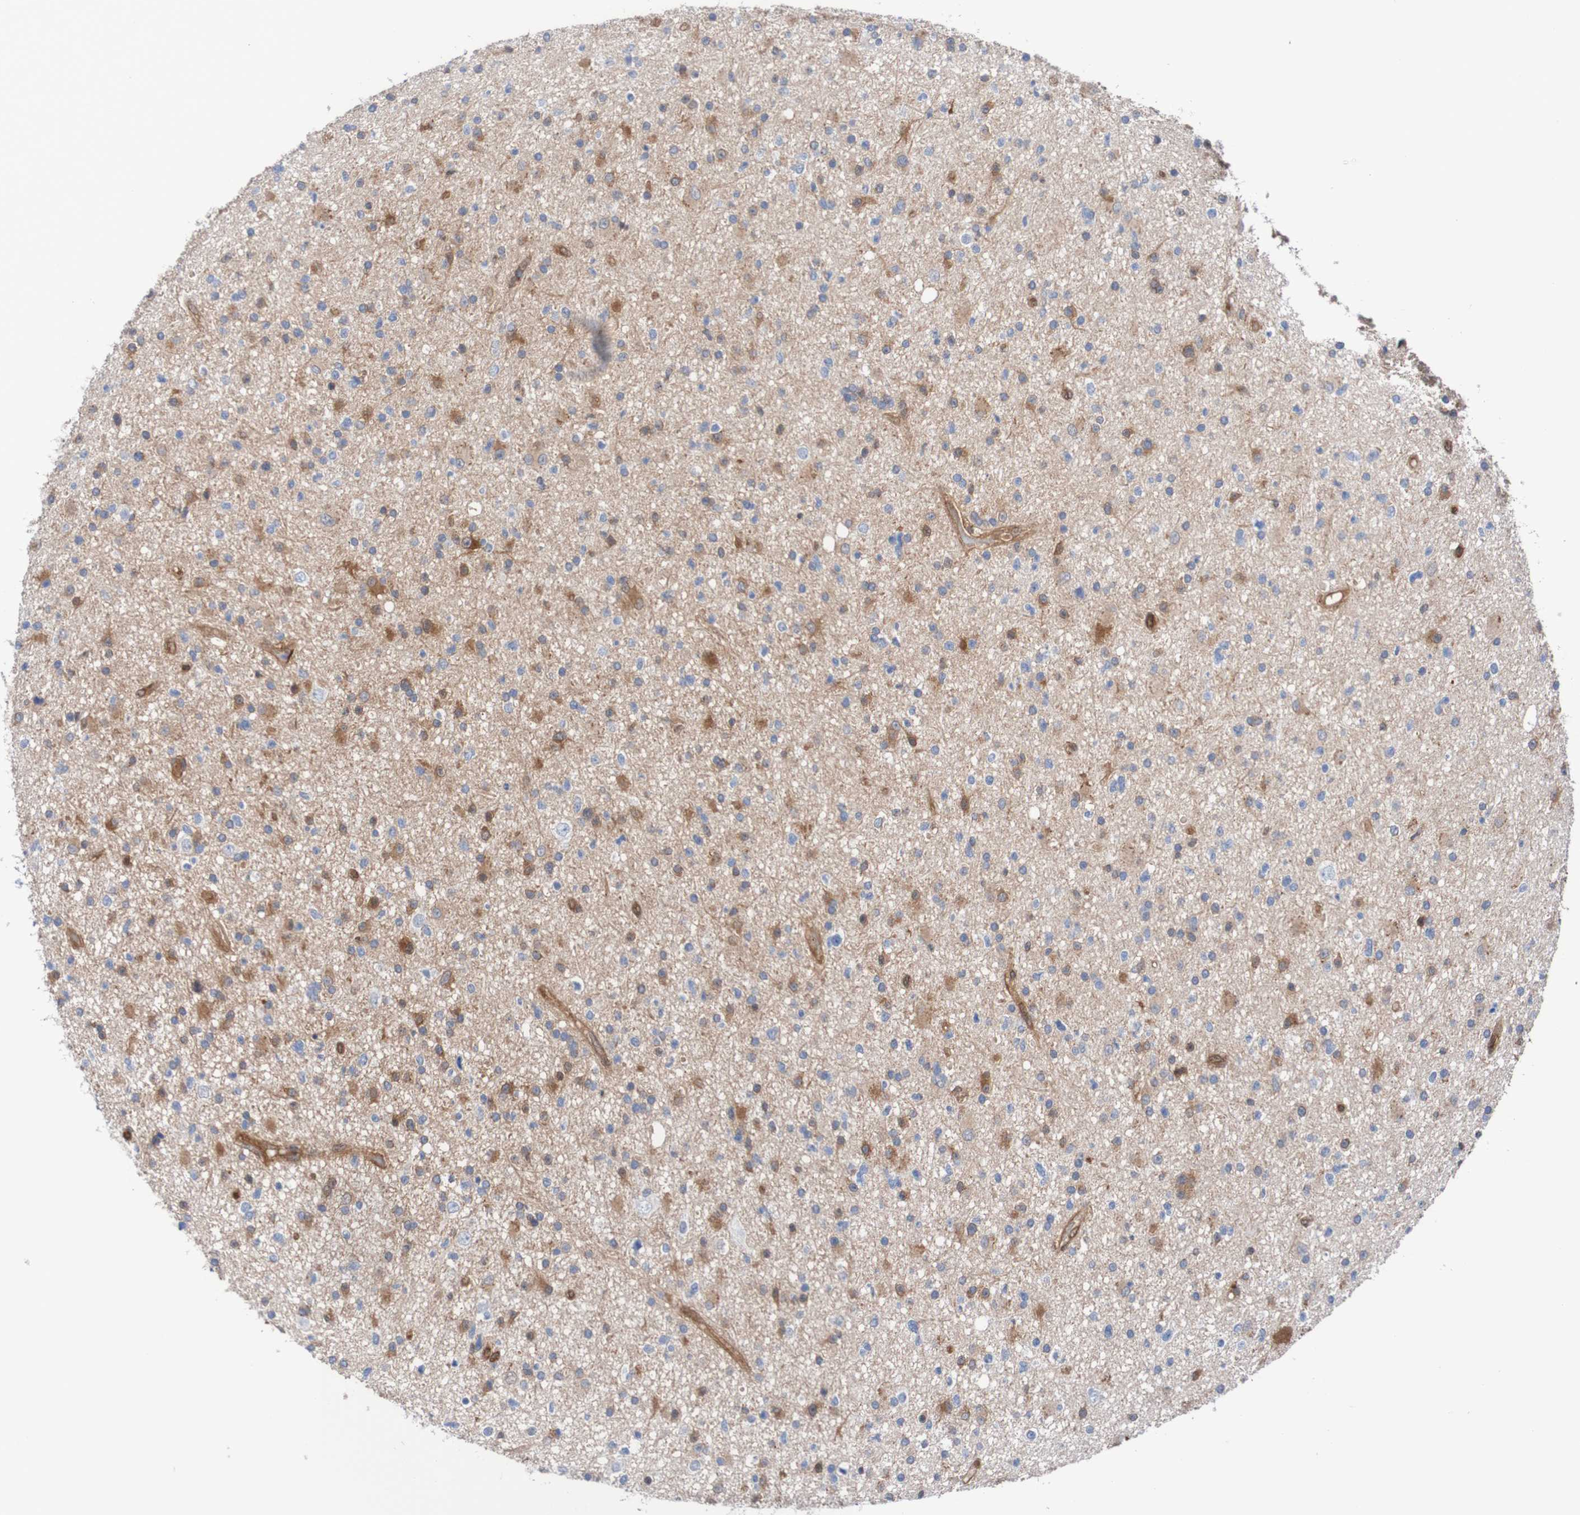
{"staining": {"intensity": "weak", "quantity": "25%-75%", "location": "cytoplasmic/membranous"}, "tissue": "glioma", "cell_type": "Tumor cells", "image_type": "cancer", "snomed": [{"axis": "morphology", "description": "Glioma, malignant, High grade"}, {"axis": "topography", "description": "Brain"}], "caption": "High-power microscopy captured an IHC micrograph of malignant glioma (high-grade), revealing weak cytoplasmic/membranous positivity in approximately 25%-75% of tumor cells. The protein of interest is shown in brown color, while the nuclei are stained blue.", "gene": "RIGI", "patient": {"sex": "male", "age": 33}}